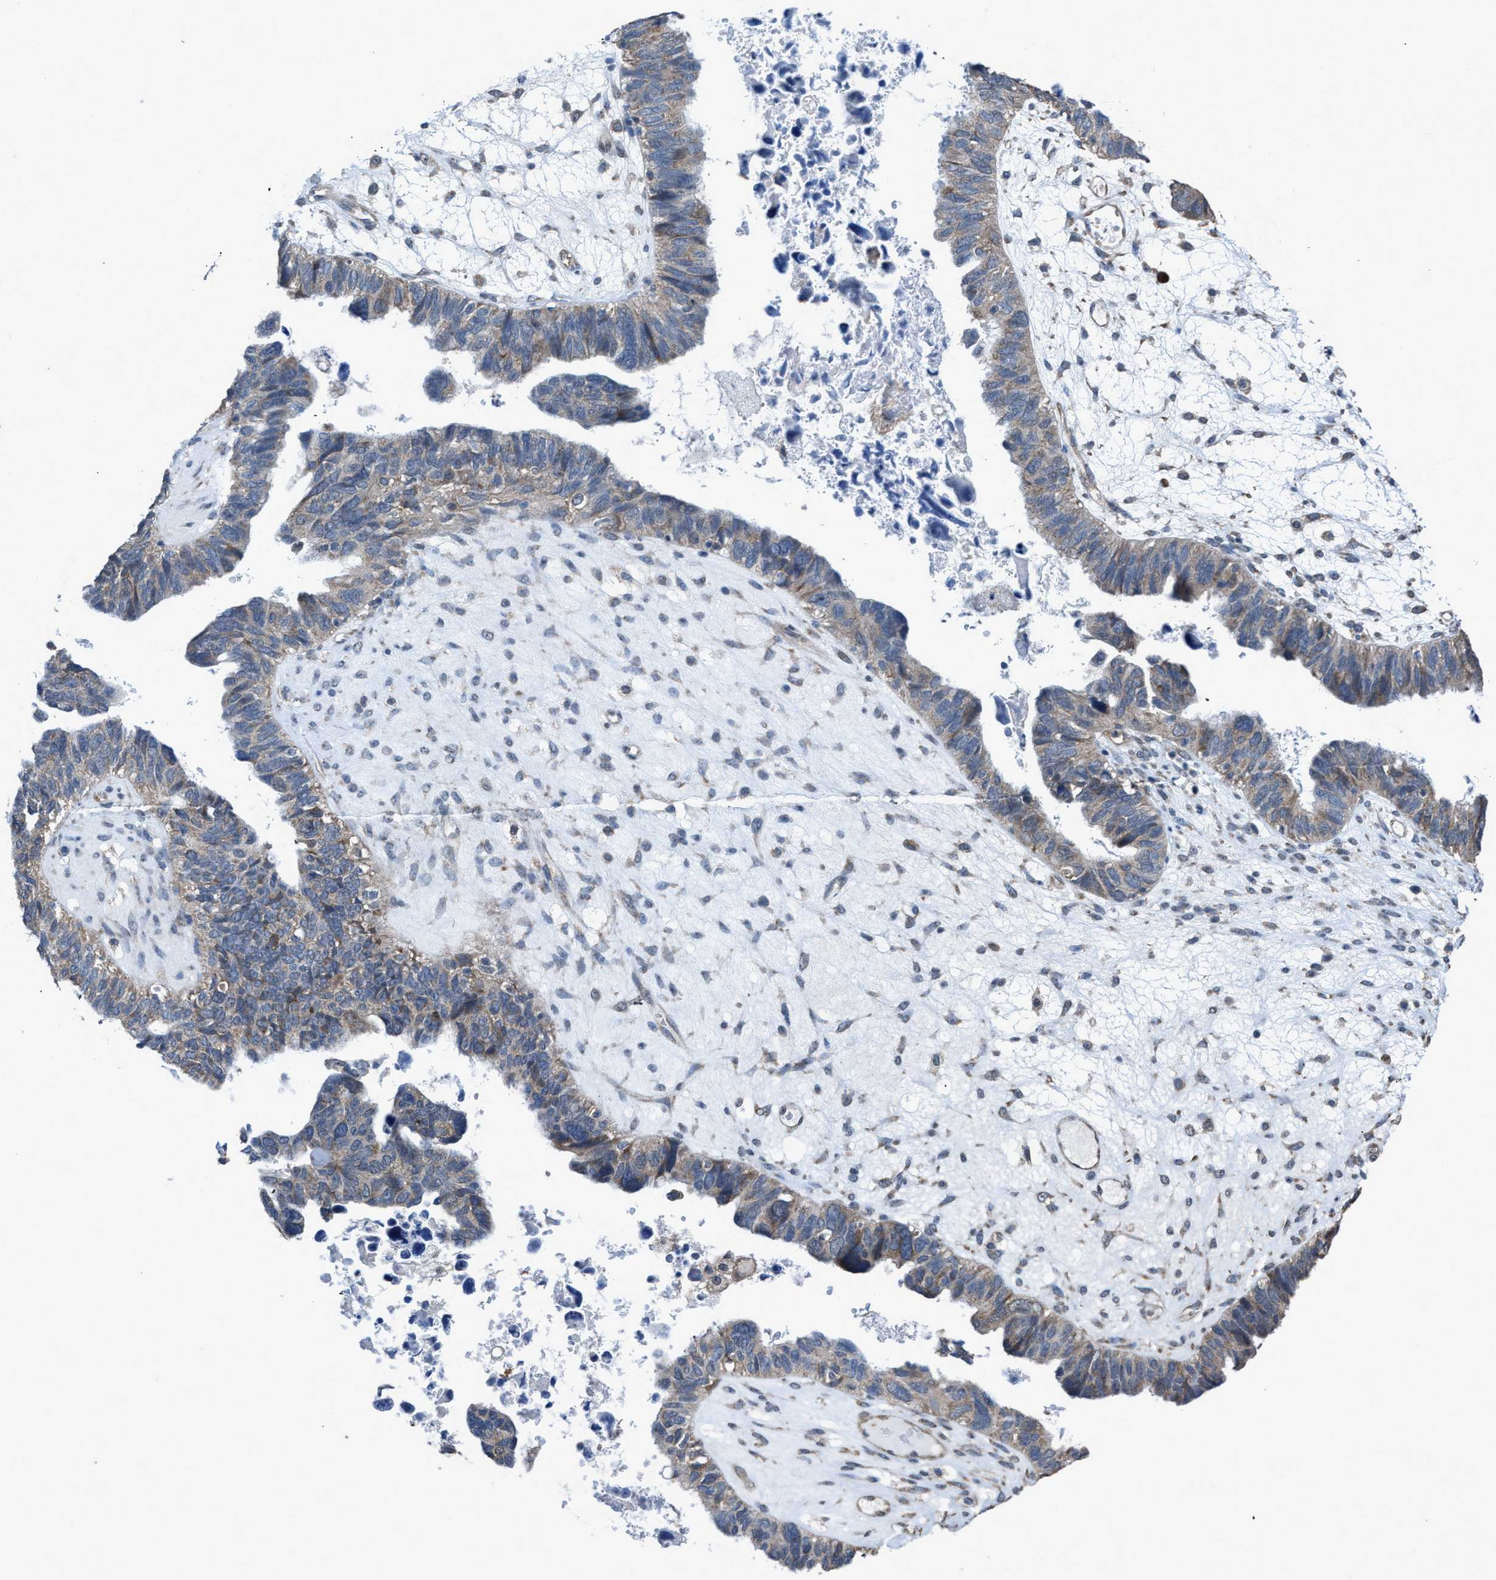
{"staining": {"intensity": "weak", "quantity": "<25%", "location": "cytoplasmic/membranous"}, "tissue": "ovarian cancer", "cell_type": "Tumor cells", "image_type": "cancer", "snomed": [{"axis": "morphology", "description": "Cystadenocarcinoma, serous, NOS"}, {"axis": "topography", "description": "Ovary"}], "caption": "This micrograph is of ovarian cancer (serous cystadenocarcinoma) stained with immunohistochemistry (IHC) to label a protein in brown with the nuclei are counter-stained blue. There is no positivity in tumor cells.", "gene": "ARL6", "patient": {"sex": "female", "age": 79}}